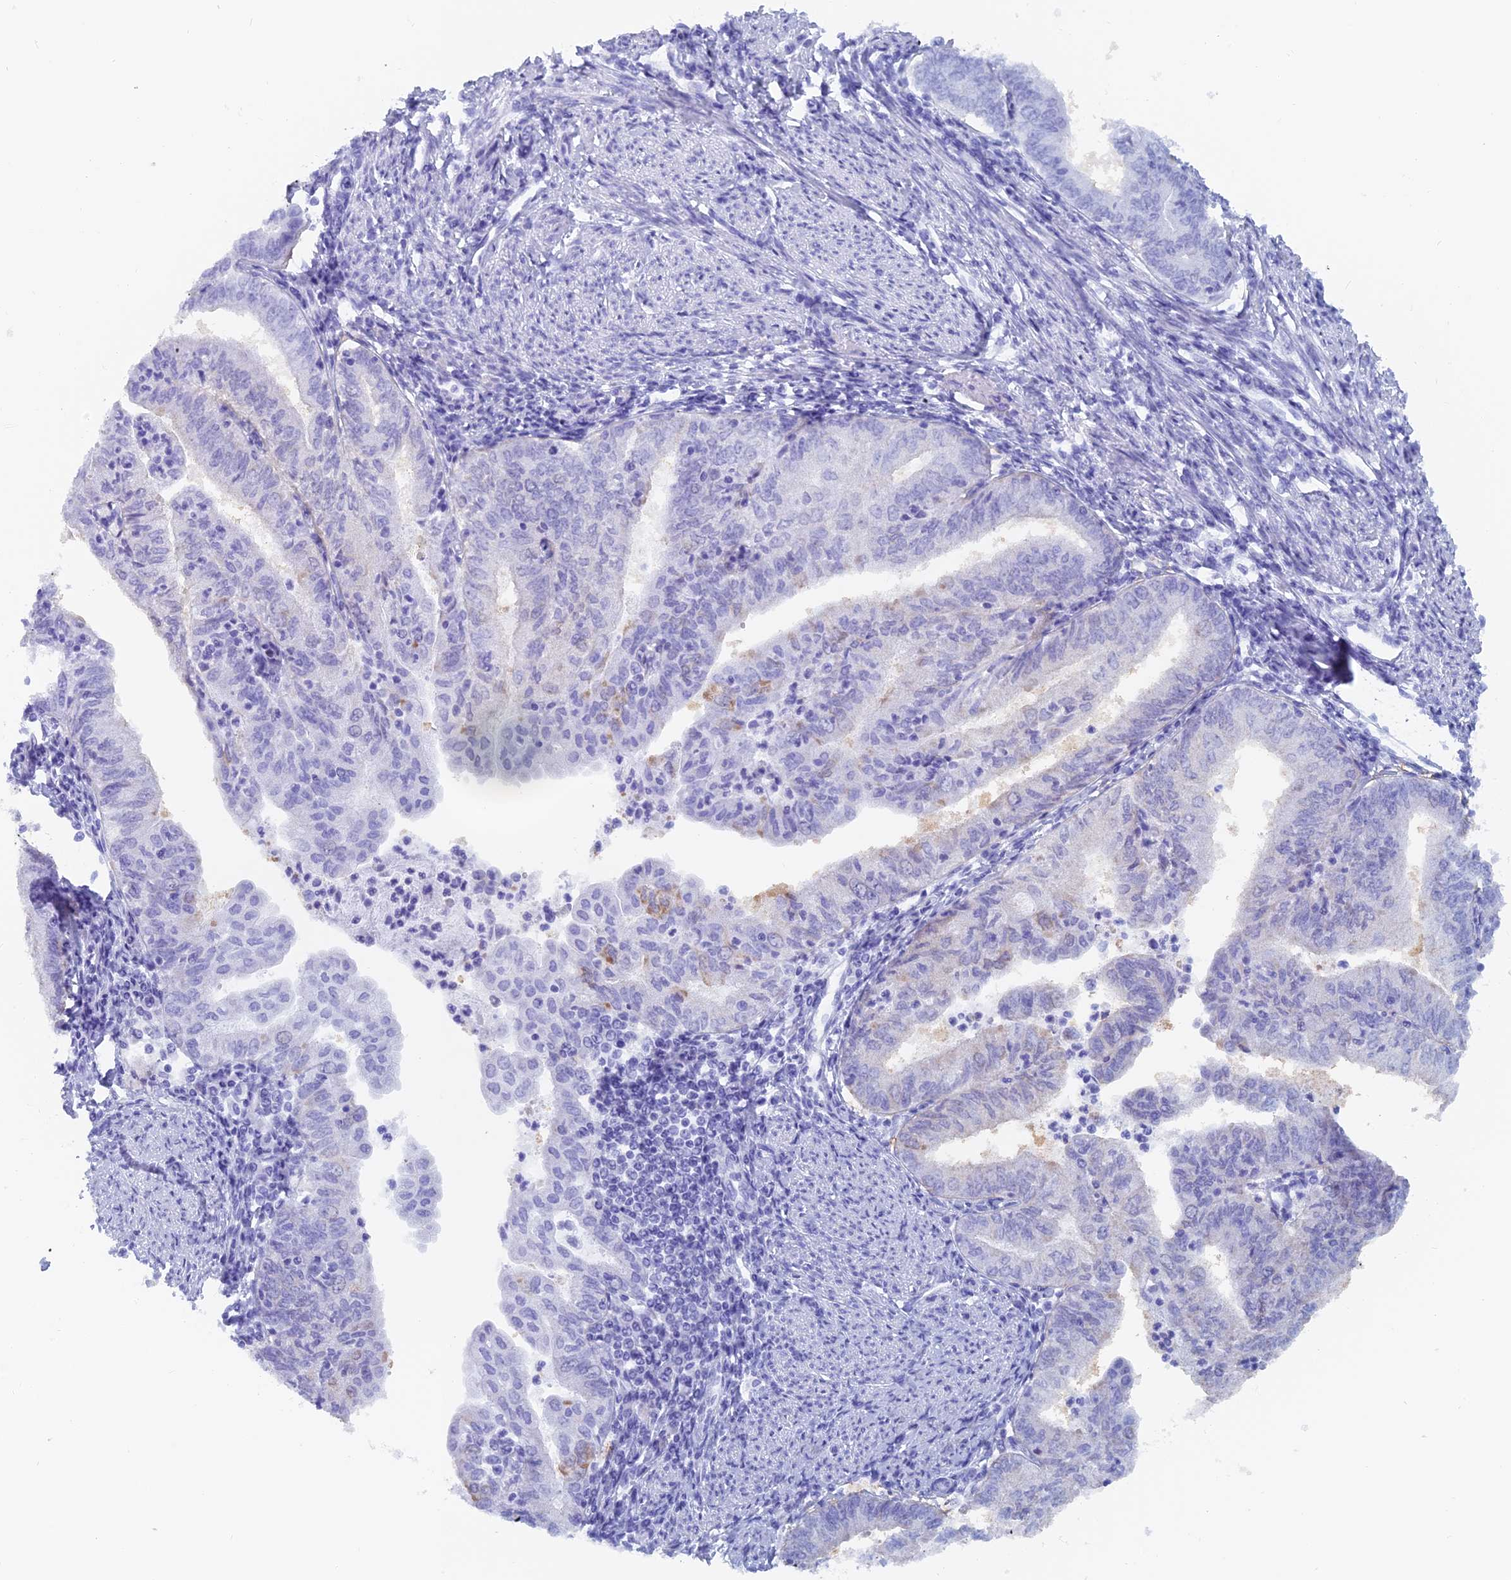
{"staining": {"intensity": "moderate", "quantity": "<25%", "location": "cytoplasmic/membranous"}, "tissue": "endometrial cancer", "cell_type": "Tumor cells", "image_type": "cancer", "snomed": [{"axis": "morphology", "description": "Adenocarcinoma, NOS"}, {"axis": "topography", "description": "Endometrium"}], "caption": "Tumor cells display low levels of moderate cytoplasmic/membranous staining in about <25% of cells in endometrial adenocarcinoma.", "gene": "CAPS", "patient": {"sex": "female", "age": 66}}